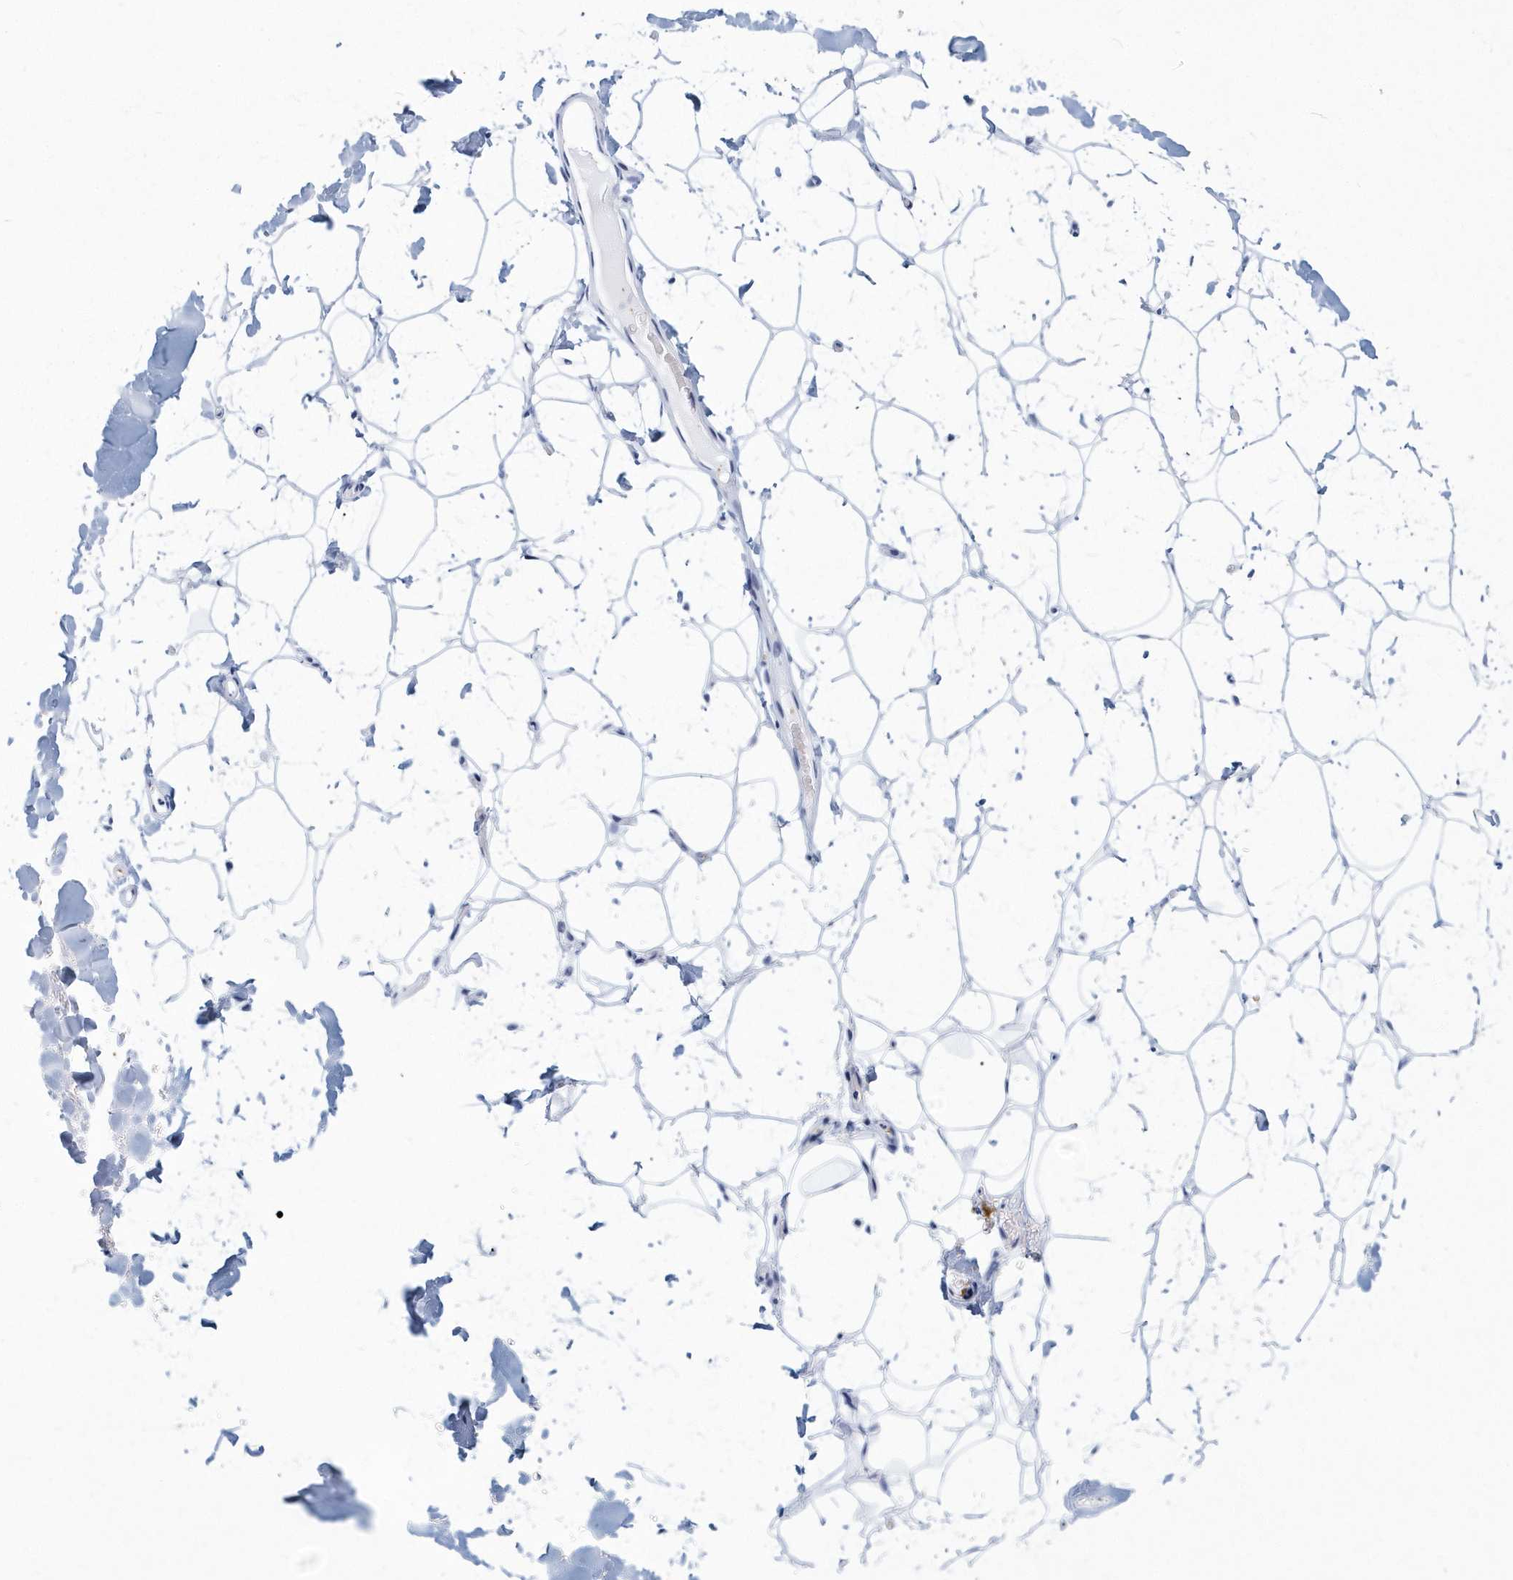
{"staining": {"intensity": "negative", "quantity": "none", "location": "none"}, "tissue": "adipose tissue", "cell_type": "Adipocytes", "image_type": "normal", "snomed": [{"axis": "morphology", "description": "Normal tissue, NOS"}, {"axis": "topography", "description": "Breast"}], "caption": "Immunohistochemistry histopathology image of benign adipose tissue stained for a protein (brown), which reveals no positivity in adipocytes. (Brightfield microscopy of DAB (3,3'-diaminobenzidine) immunohistochemistry (IHC) at high magnification).", "gene": "ITGA2B", "patient": {"sex": "female", "age": 26}}